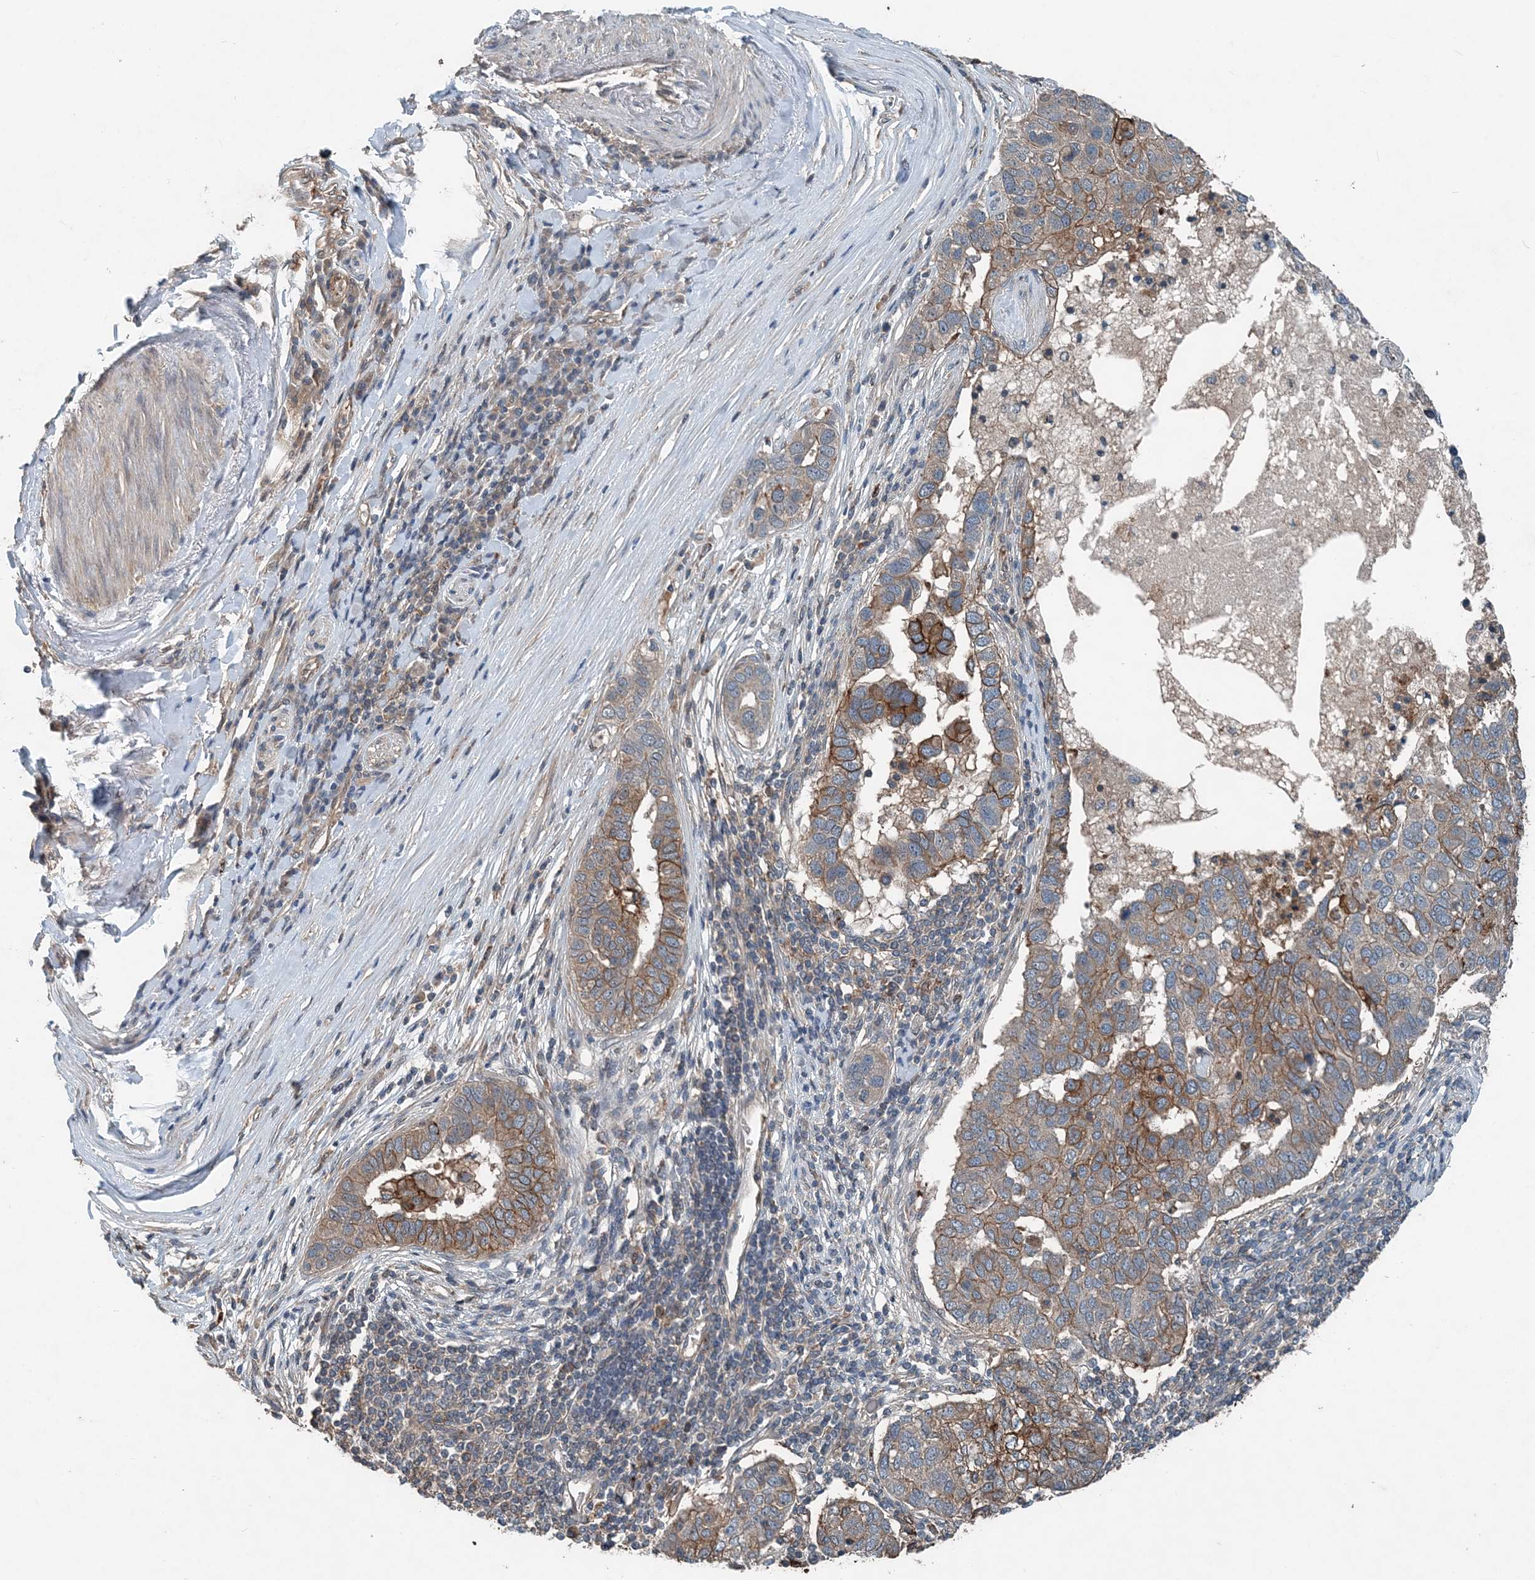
{"staining": {"intensity": "moderate", "quantity": "25%-75%", "location": "cytoplasmic/membranous"}, "tissue": "pancreatic cancer", "cell_type": "Tumor cells", "image_type": "cancer", "snomed": [{"axis": "morphology", "description": "Adenocarcinoma, NOS"}, {"axis": "topography", "description": "Pancreas"}], "caption": "About 25%-75% of tumor cells in pancreatic cancer show moderate cytoplasmic/membranous protein staining as visualized by brown immunohistochemical staining.", "gene": "SMPD3", "patient": {"sex": "female", "age": 61}}